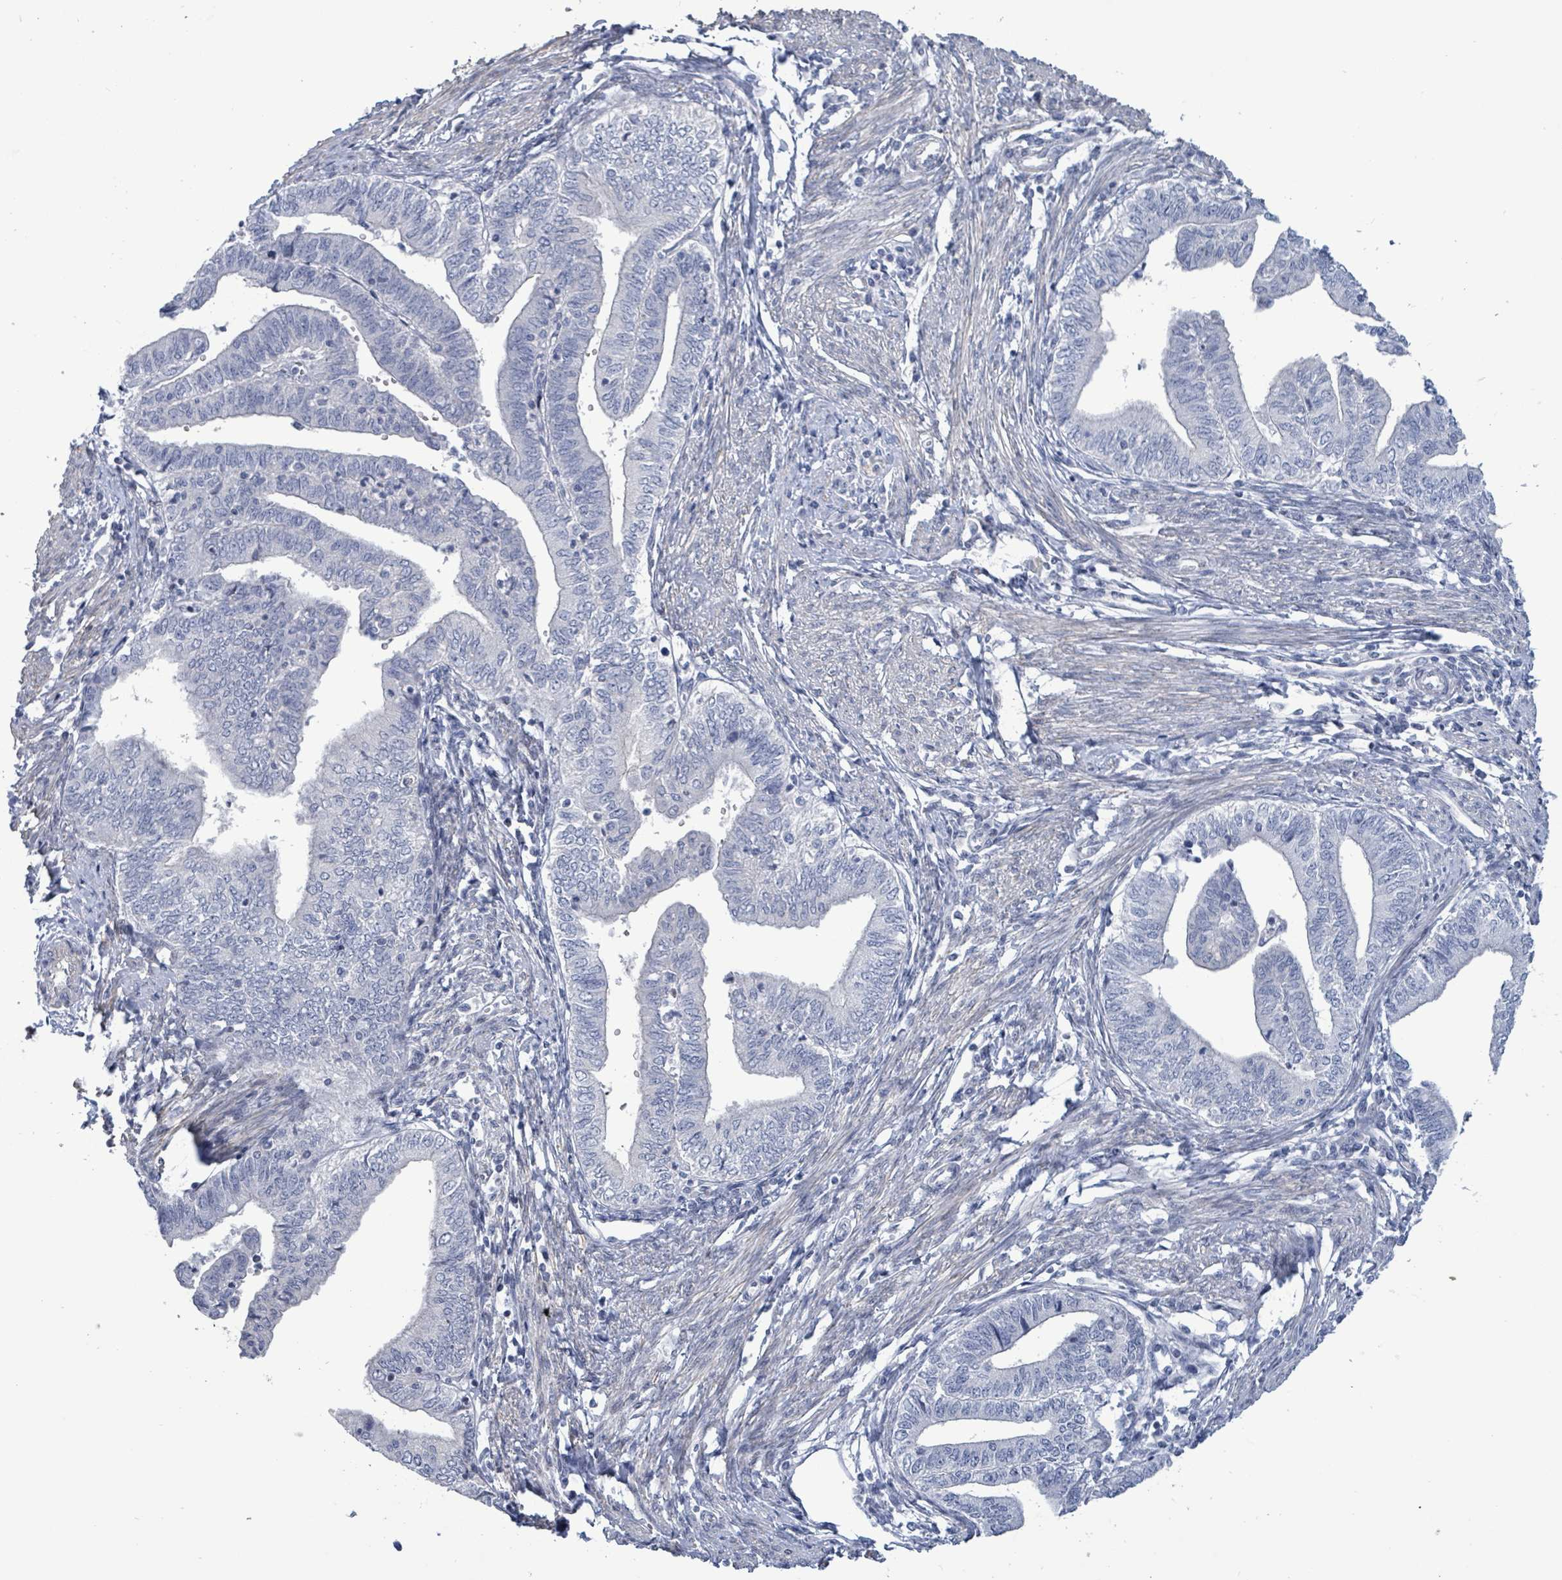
{"staining": {"intensity": "negative", "quantity": "none", "location": "none"}, "tissue": "endometrial cancer", "cell_type": "Tumor cells", "image_type": "cancer", "snomed": [{"axis": "morphology", "description": "Adenocarcinoma, NOS"}, {"axis": "topography", "description": "Endometrium"}], "caption": "An IHC histopathology image of endometrial cancer is shown. There is no staining in tumor cells of endometrial cancer.", "gene": "NTN3", "patient": {"sex": "female", "age": 66}}